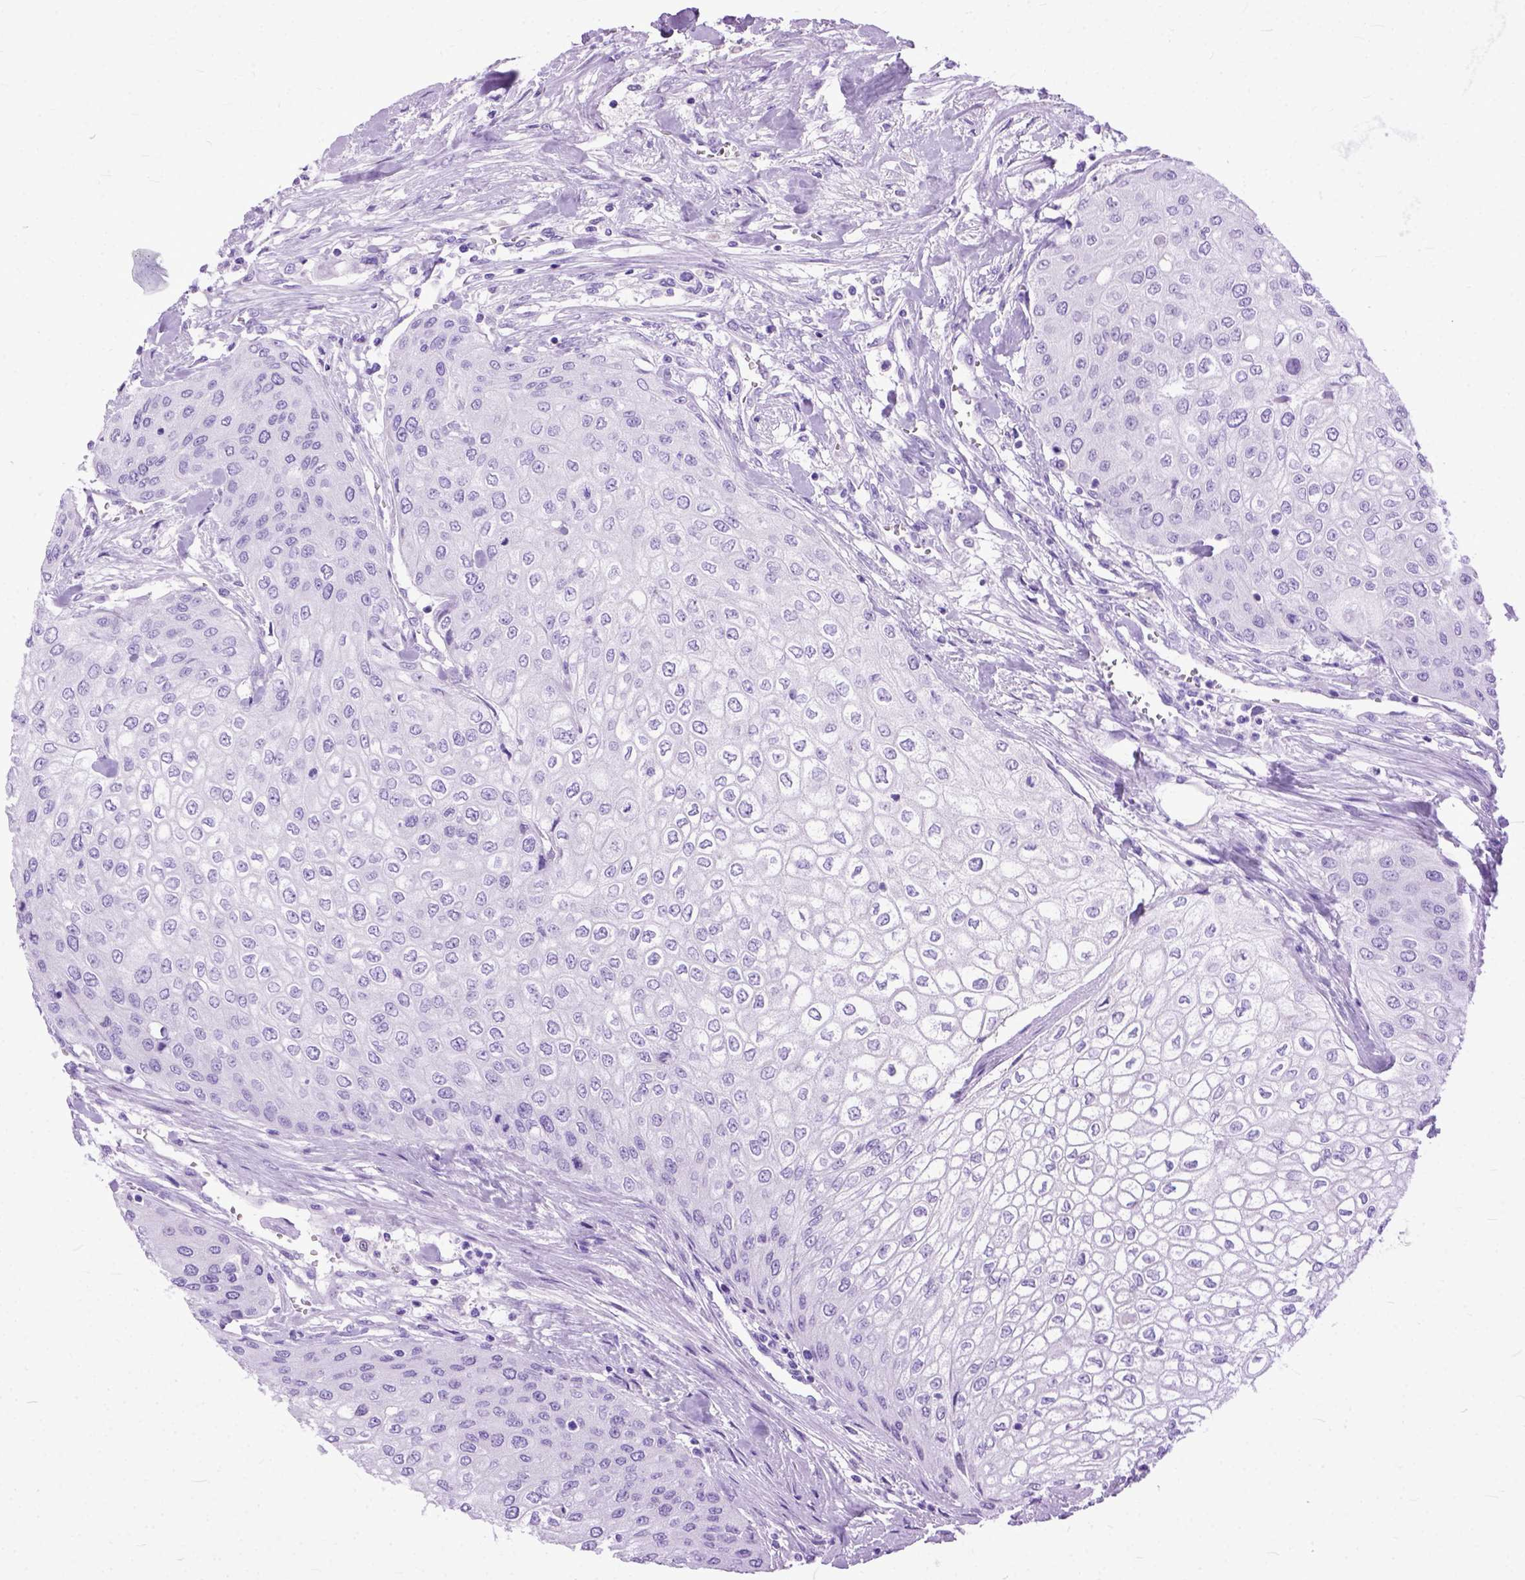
{"staining": {"intensity": "negative", "quantity": "none", "location": "none"}, "tissue": "urothelial cancer", "cell_type": "Tumor cells", "image_type": "cancer", "snomed": [{"axis": "morphology", "description": "Urothelial carcinoma, High grade"}, {"axis": "topography", "description": "Urinary bladder"}], "caption": "DAB immunohistochemical staining of human urothelial cancer exhibits no significant expression in tumor cells.", "gene": "GNGT1", "patient": {"sex": "male", "age": 62}}